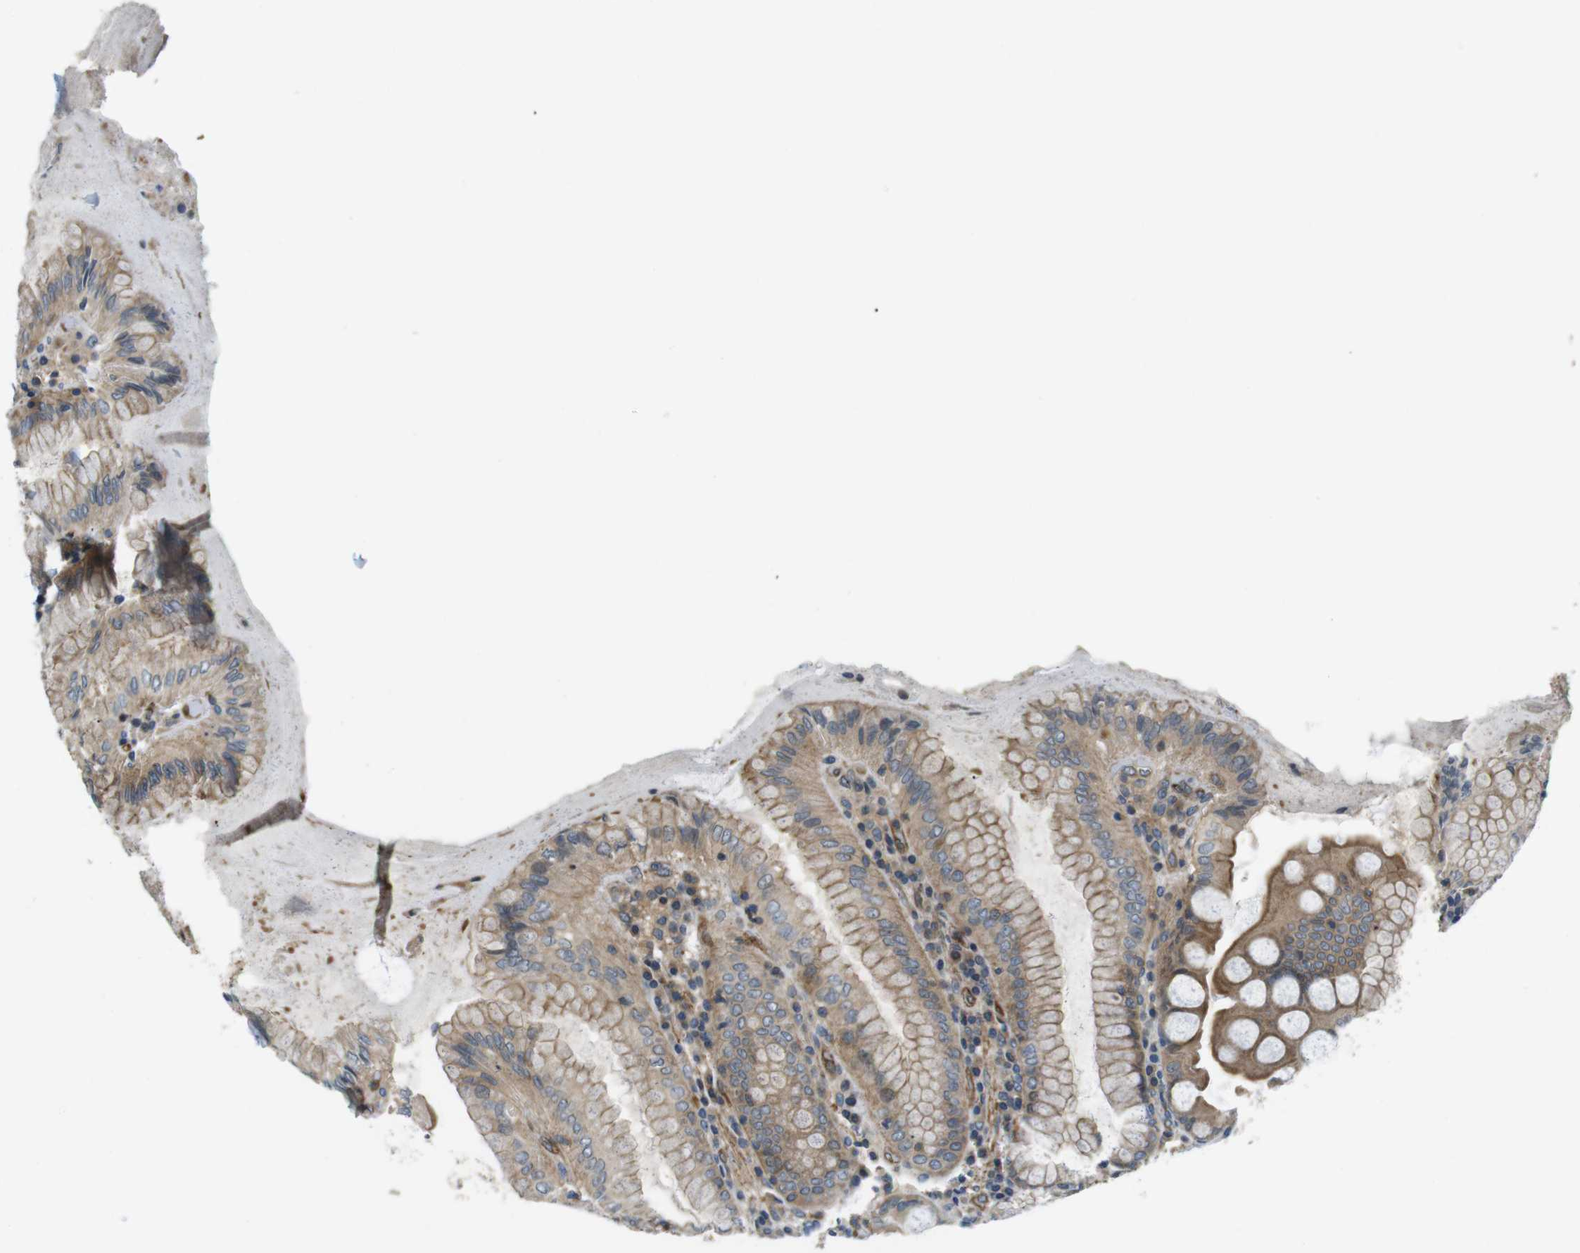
{"staining": {"intensity": "moderate", "quantity": "25%-75%", "location": "cytoplasmic/membranous"}, "tissue": "stomach", "cell_type": "Glandular cells", "image_type": "normal", "snomed": [{"axis": "morphology", "description": "Normal tissue, NOS"}, {"axis": "topography", "description": "Stomach, lower"}], "caption": "Immunohistochemistry histopathology image of normal stomach: stomach stained using immunohistochemistry (IHC) demonstrates medium levels of moderate protein expression localized specifically in the cytoplasmic/membranous of glandular cells, appearing as a cytoplasmic/membranous brown color.", "gene": "TSC1", "patient": {"sex": "female", "age": 76}}